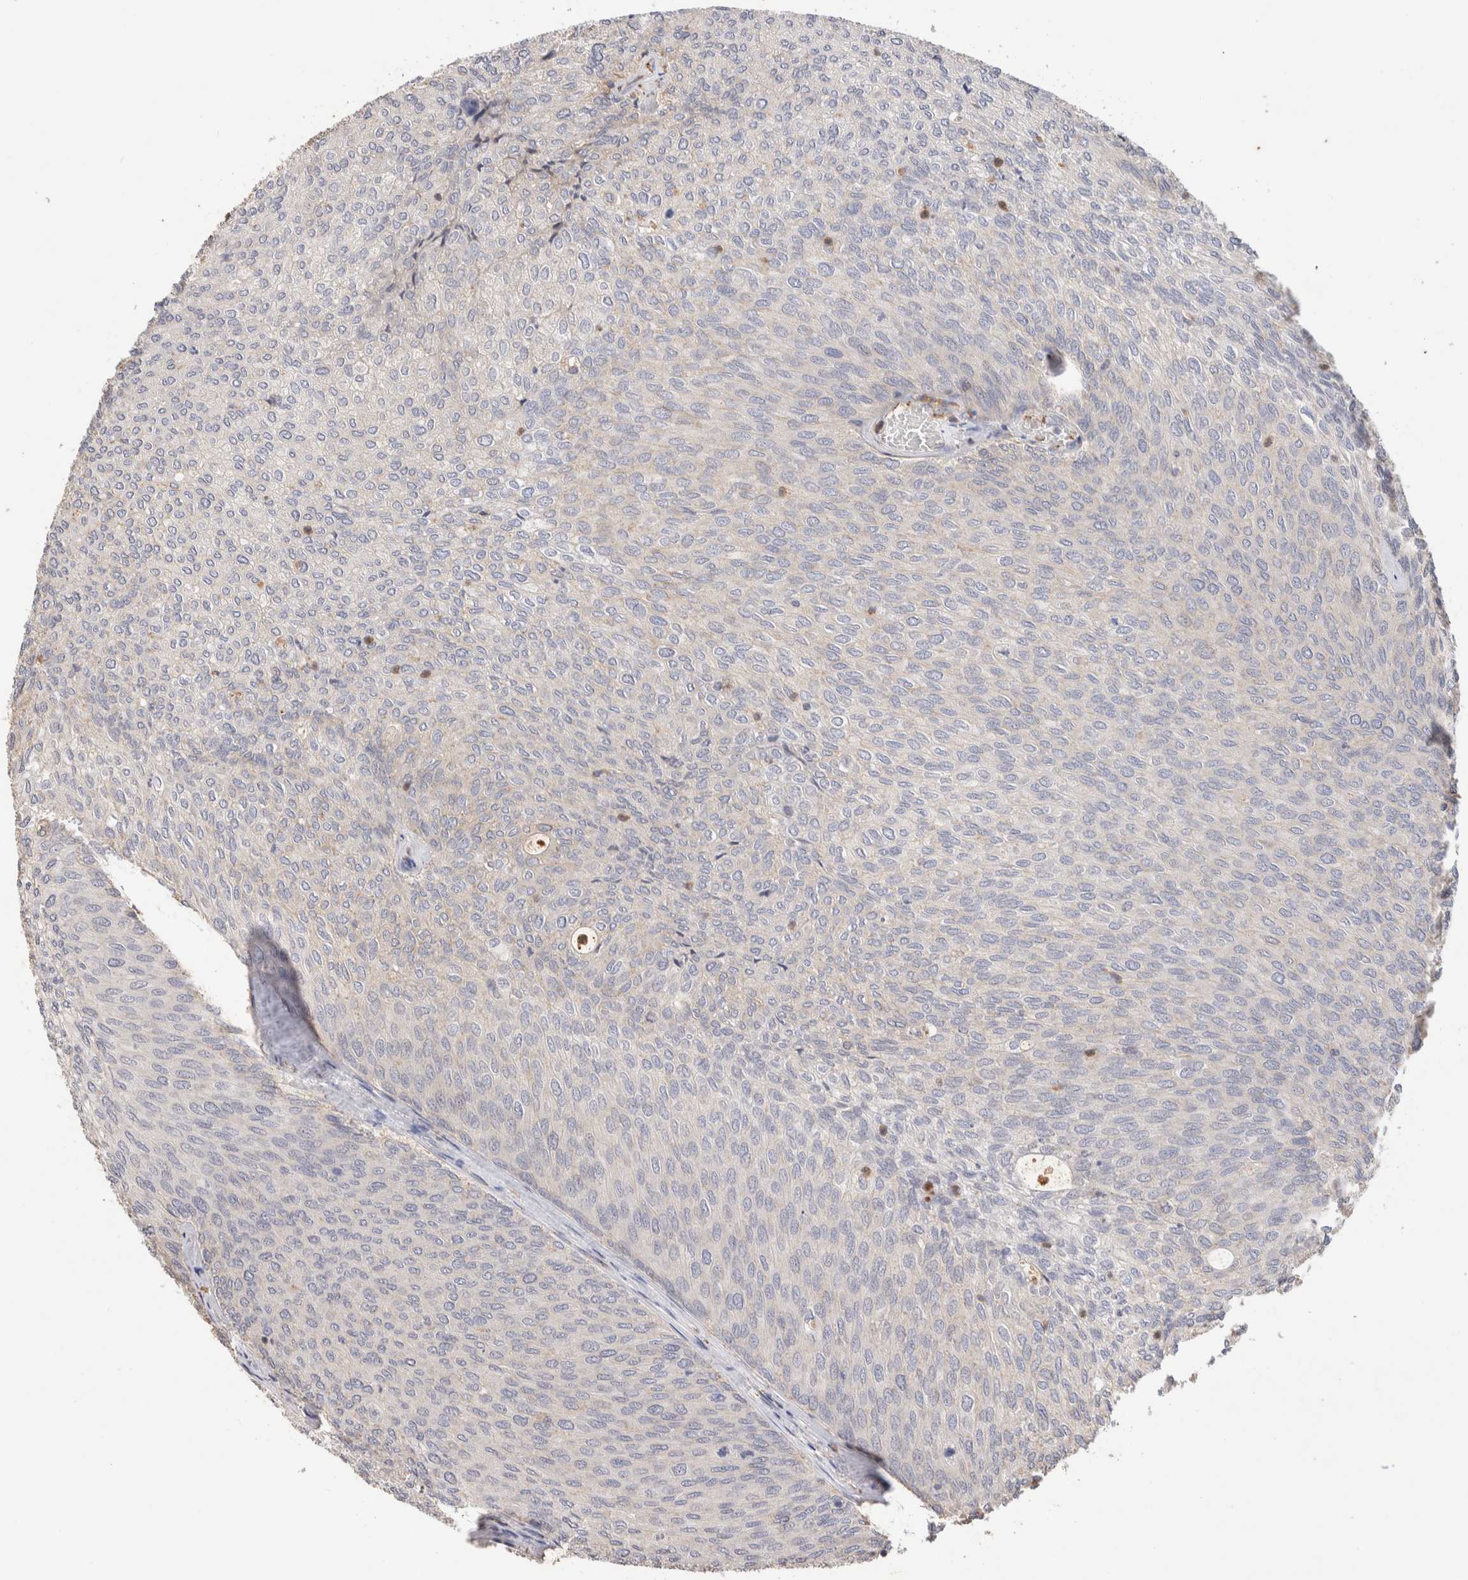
{"staining": {"intensity": "negative", "quantity": "none", "location": "none"}, "tissue": "urothelial cancer", "cell_type": "Tumor cells", "image_type": "cancer", "snomed": [{"axis": "morphology", "description": "Urothelial carcinoma, Low grade"}, {"axis": "topography", "description": "Urinary bladder"}], "caption": "A high-resolution photomicrograph shows immunohistochemistry staining of low-grade urothelial carcinoma, which demonstrates no significant expression in tumor cells.", "gene": "NSMAF", "patient": {"sex": "female", "age": 79}}